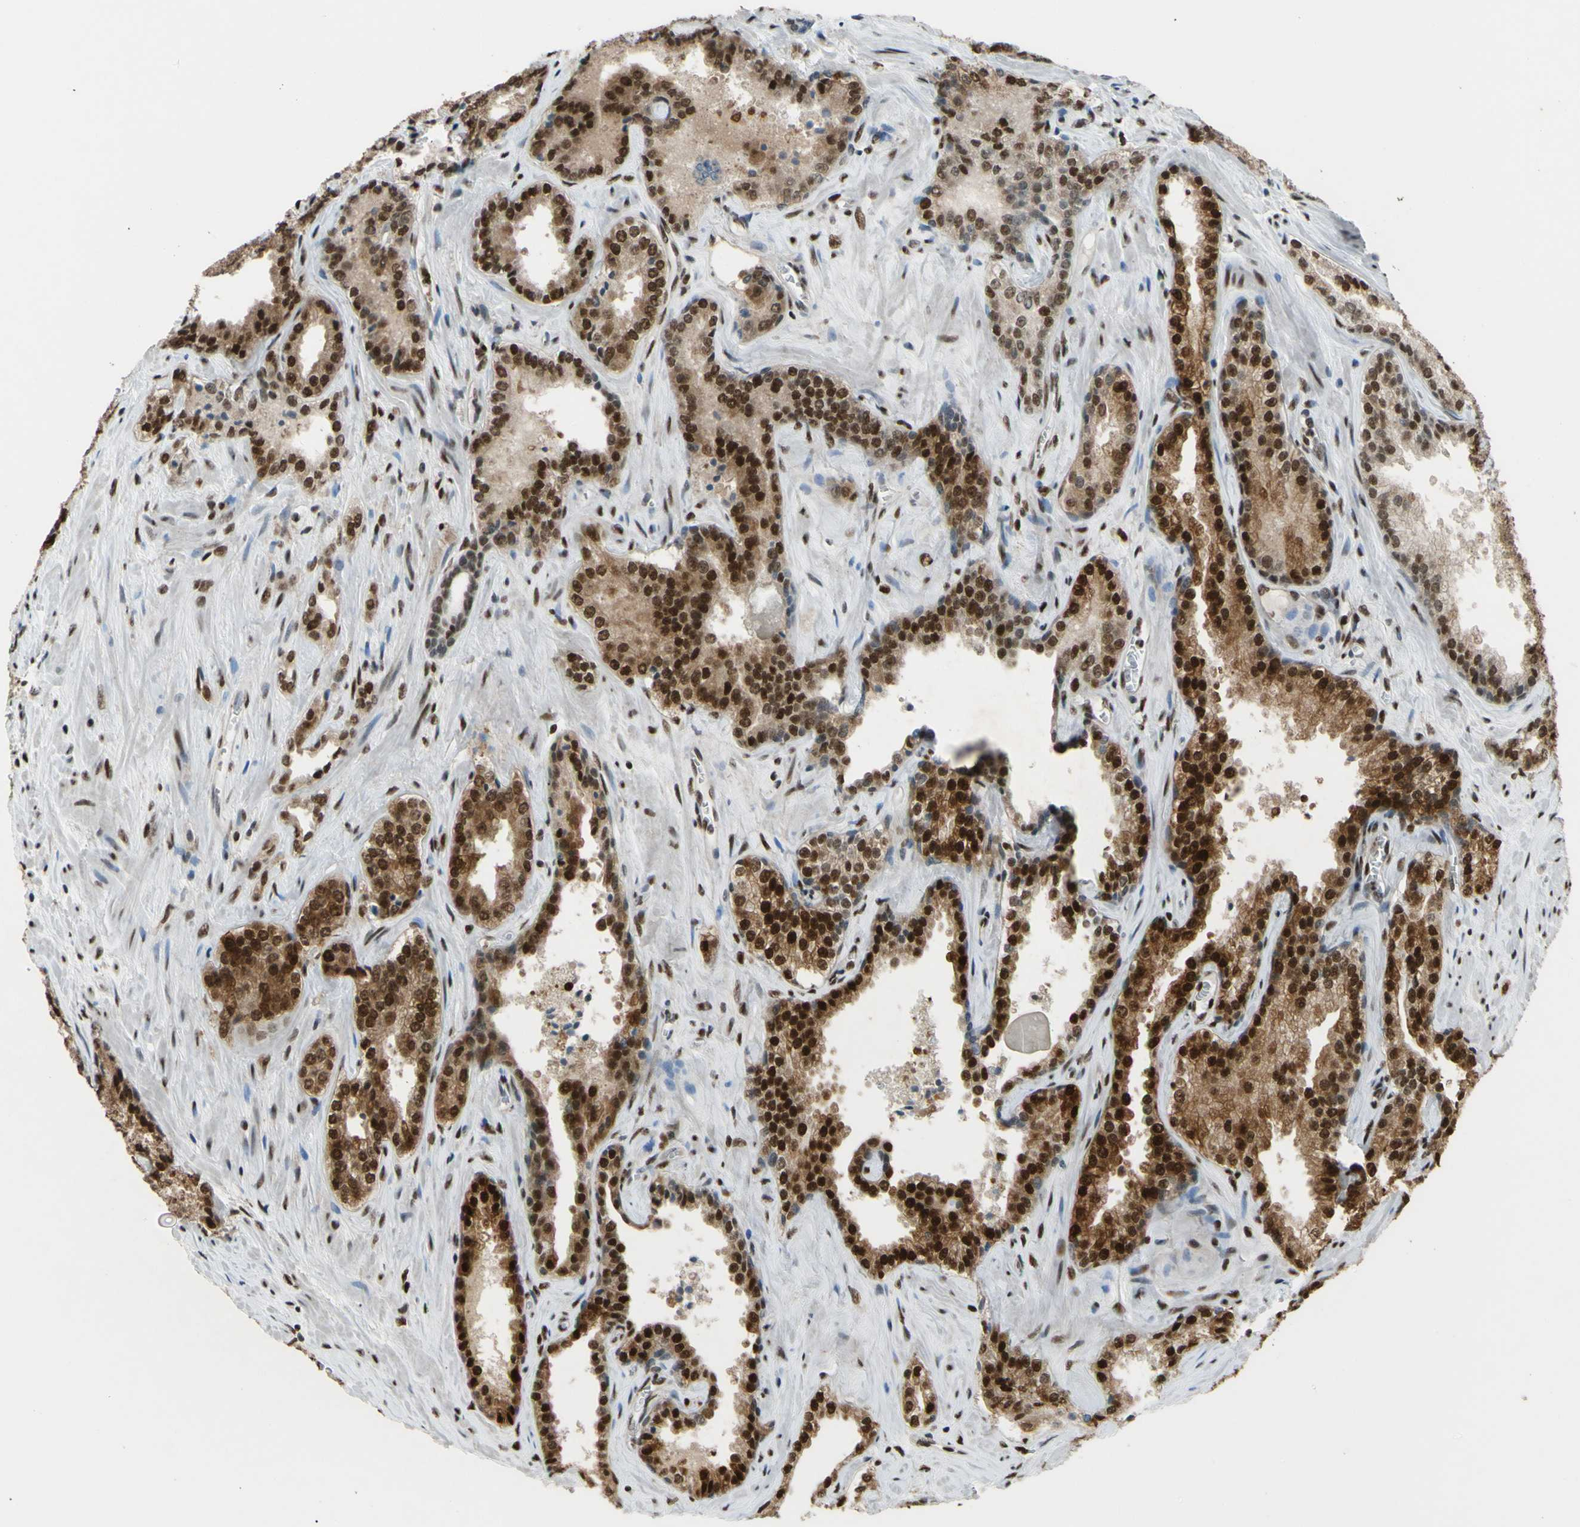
{"staining": {"intensity": "strong", "quantity": ">75%", "location": "cytoplasmic/membranous,nuclear"}, "tissue": "prostate cancer", "cell_type": "Tumor cells", "image_type": "cancer", "snomed": [{"axis": "morphology", "description": "Adenocarcinoma, Low grade"}, {"axis": "topography", "description": "Prostate"}], "caption": "Immunohistochemical staining of prostate adenocarcinoma (low-grade) exhibits high levels of strong cytoplasmic/membranous and nuclear staining in about >75% of tumor cells. The protein is stained brown, and the nuclei are stained in blue (DAB (3,3'-diaminobenzidine) IHC with brightfield microscopy, high magnification).", "gene": "FKBP5", "patient": {"sex": "male", "age": 60}}